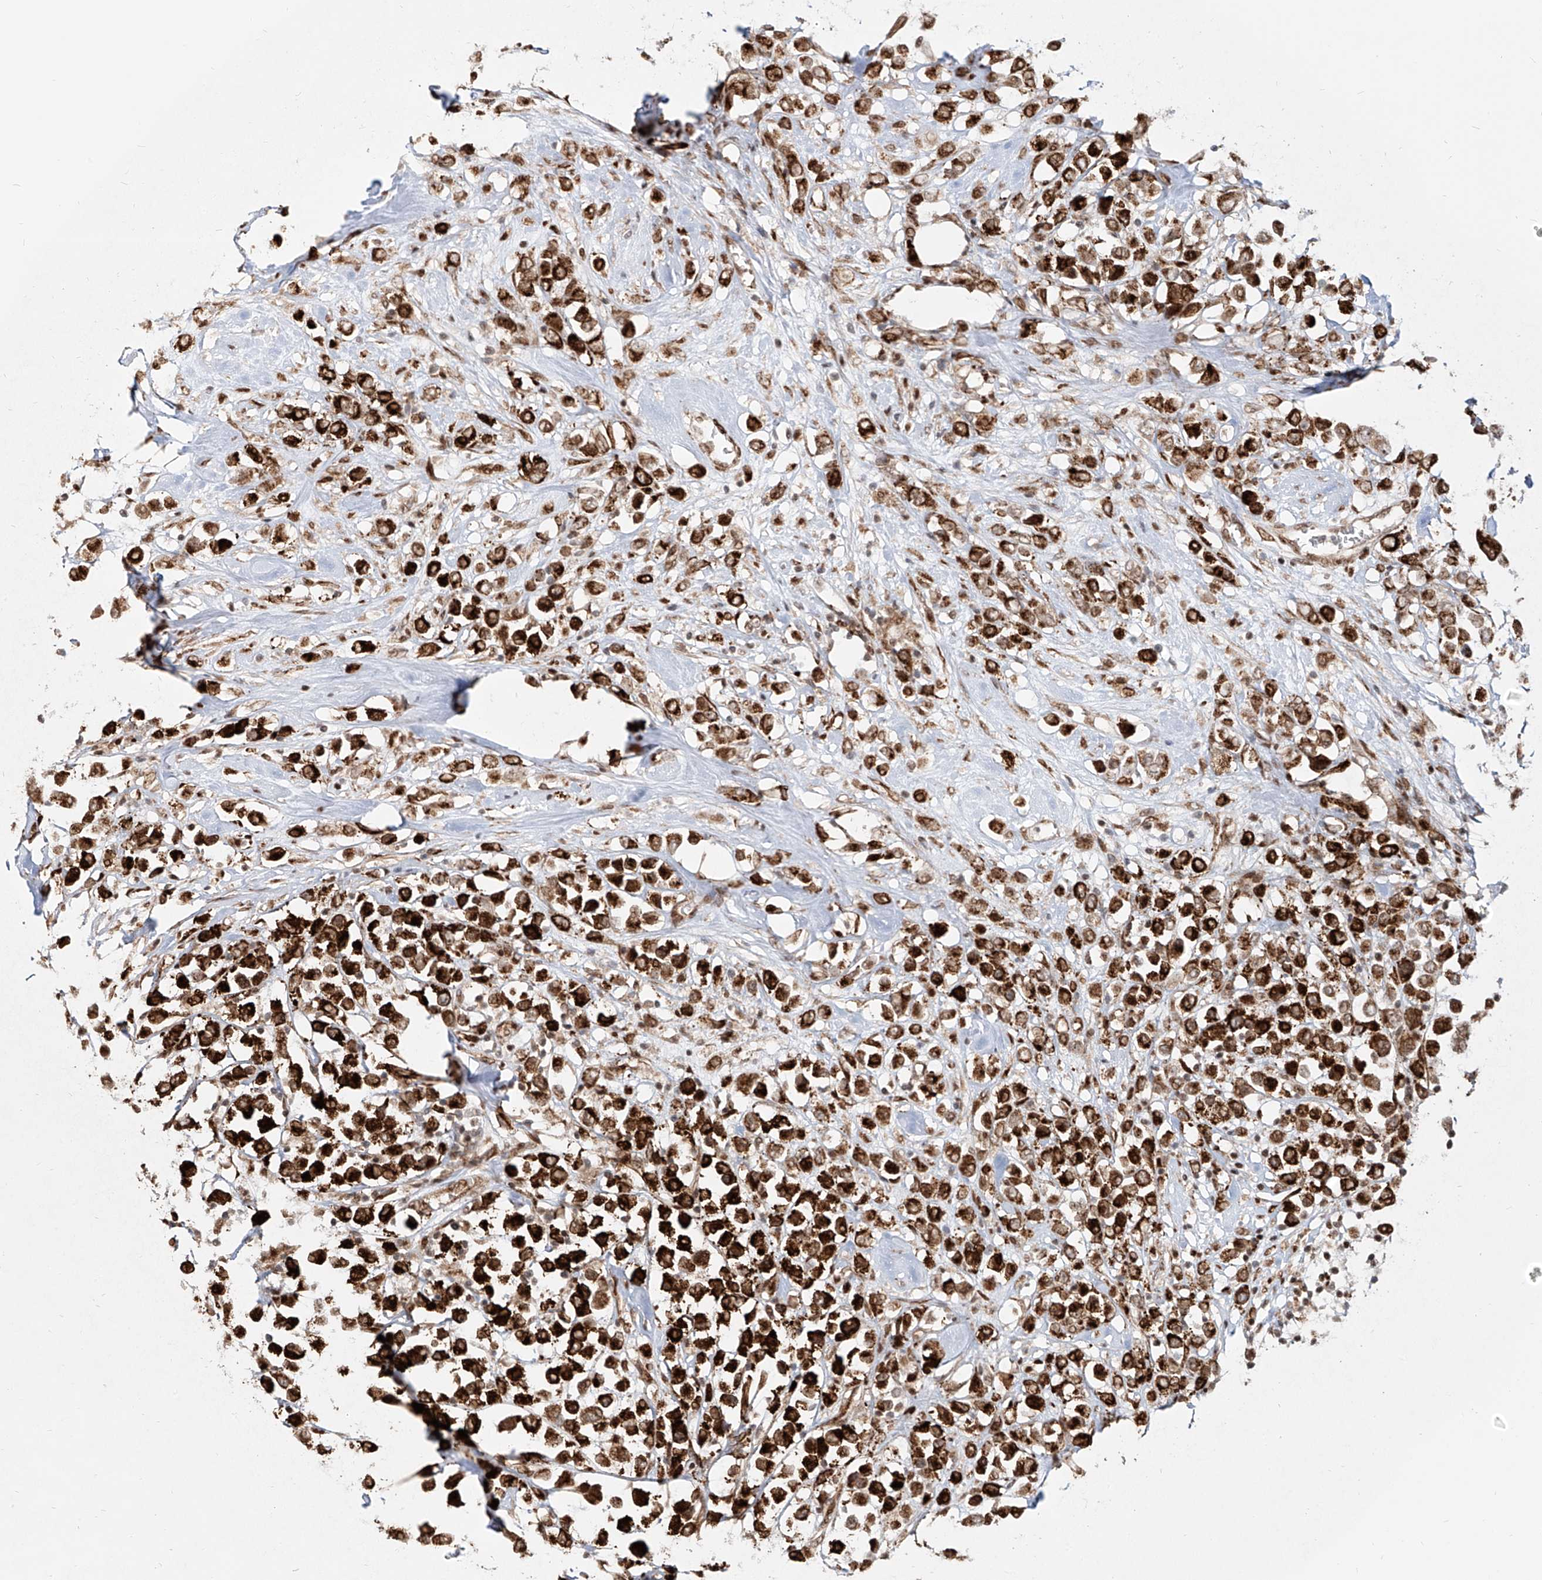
{"staining": {"intensity": "strong", "quantity": ">75%", "location": "cytoplasmic/membranous"}, "tissue": "breast cancer", "cell_type": "Tumor cells", "image_type": "cancer", "snomed": [{"axis": "morphology", "description": "Duct carcinoma"}, {"axis": "topography", "description": "Breast"}], "caption": "Human invasive ductal carcinoma (breast) stained with a protein marker exhibits strong staining in tumor cells.", "gene": "ZNF710", "patient": {"sex": "female", "age": 61}}